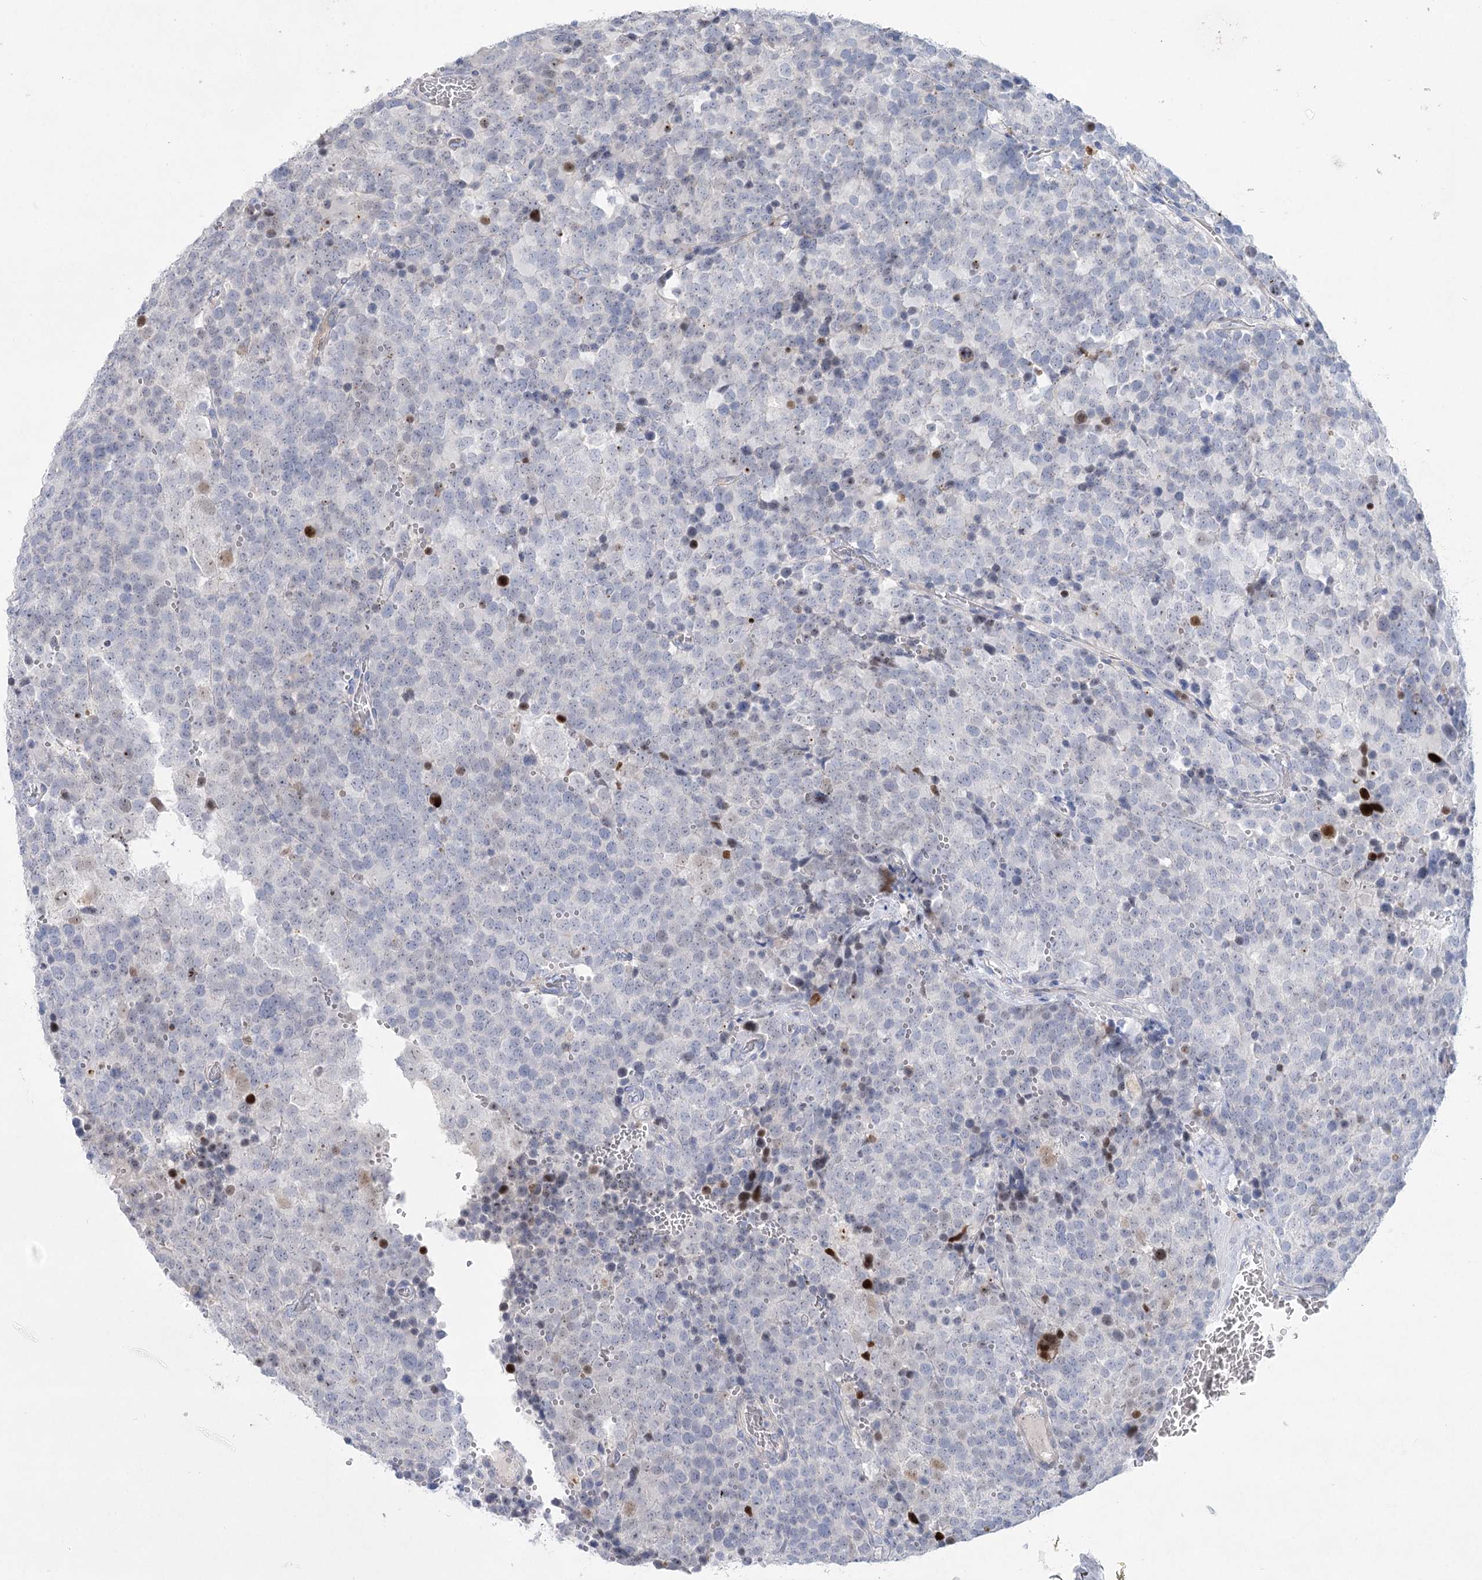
{"staining": {"intensity": "negative", "quantity": "none", "location": "none"}, "tissue": "testis cancer", "cell_type": "Tumor cells", "image_type": "cancer", "snomed": [{"axis": "morphology", "description": "Seminoma, NOS"}, {"axis": "topography", "description": "Testis"}], "caption": "DAB immunohistochemical staining of human testis cancer (seminoma) reveals no significant staining in tumor cells. Nuclei are stained in blue.", "gene": "WDR74", "patient": {"sex": "male", "age": 71}}